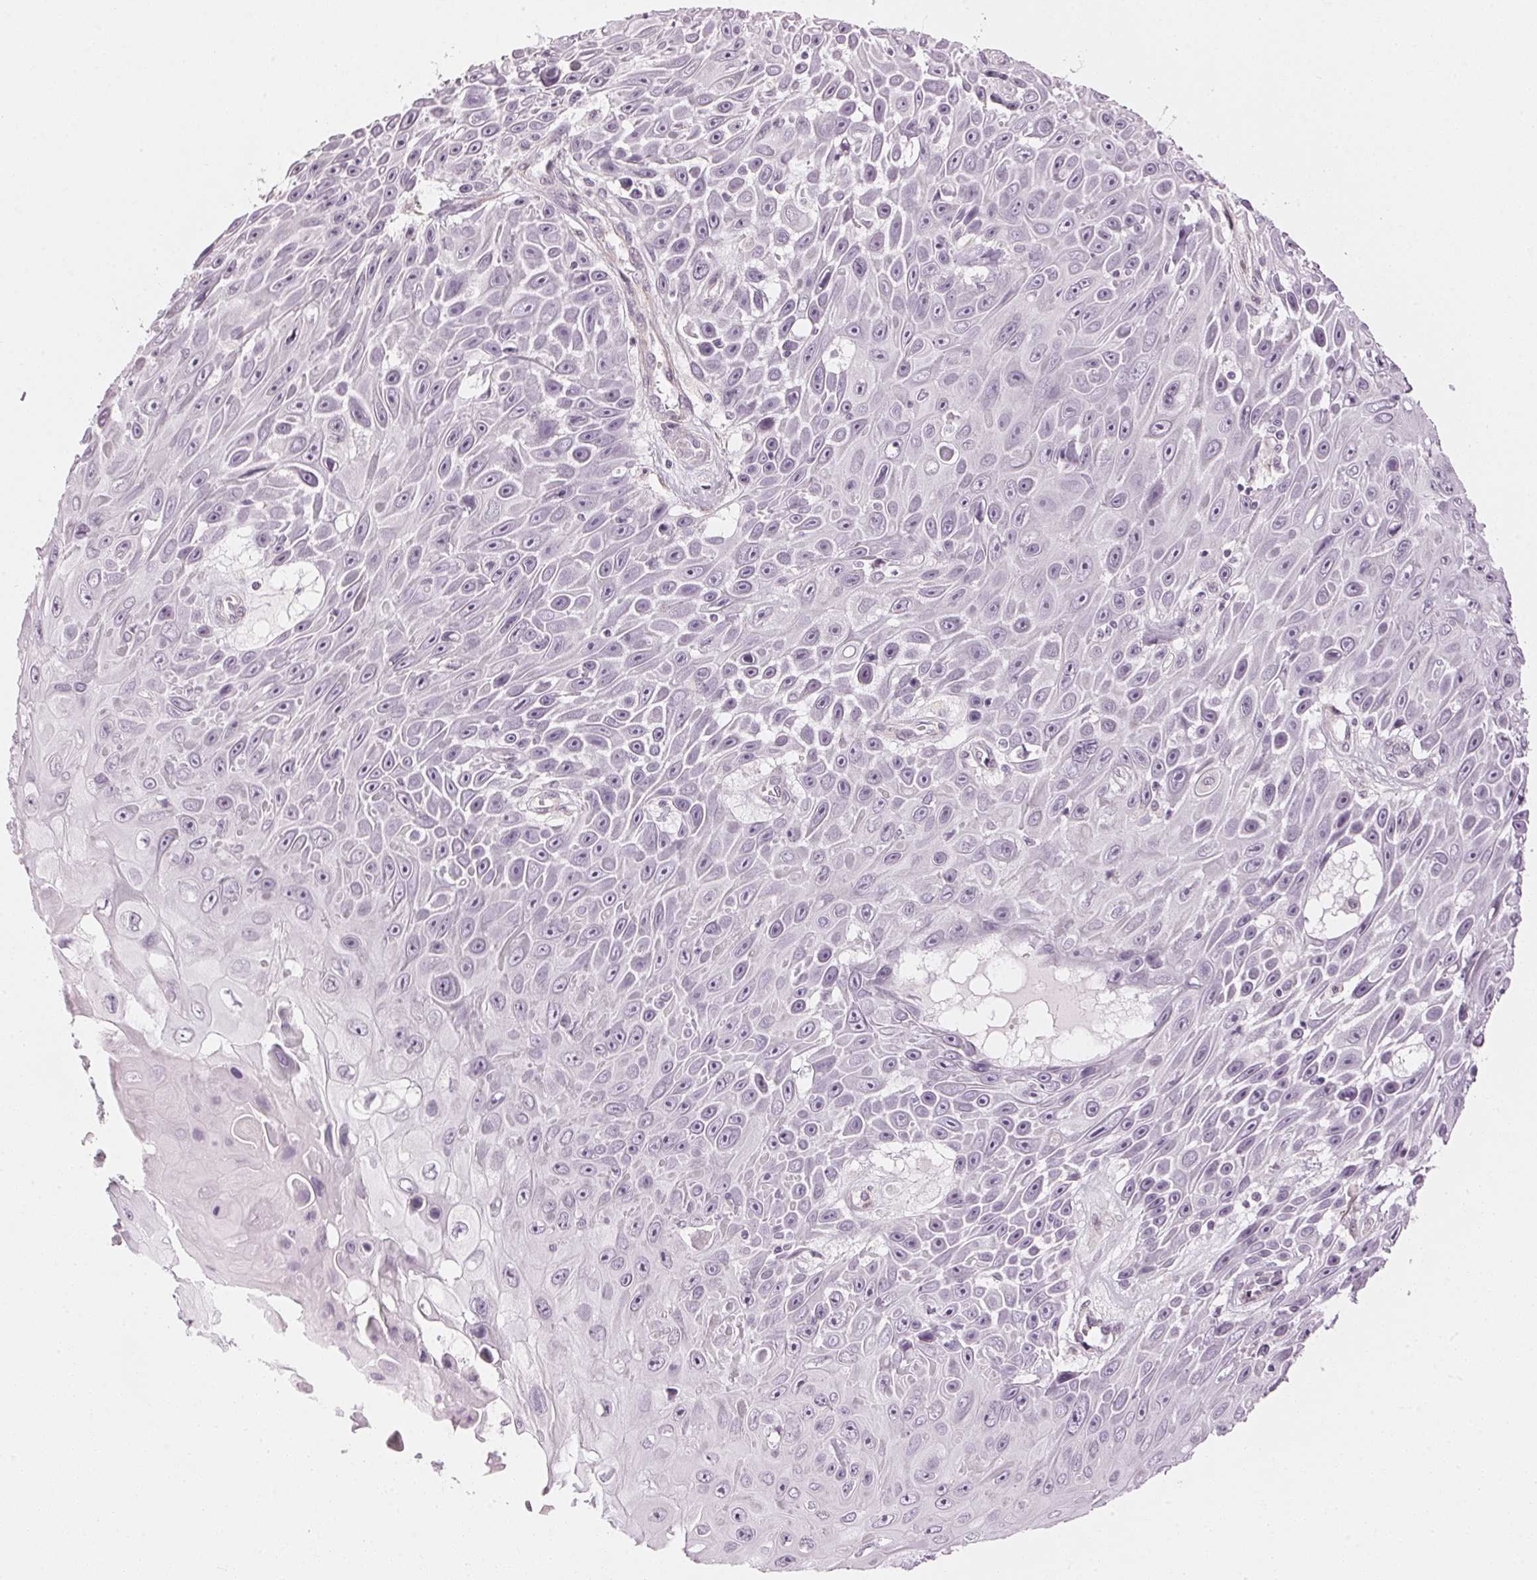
{"staining": {"intensity": "negative", "quantity": "none", "location": "none"}, "tissue": "skin cancer", "cell_type": "Tumor cells", "image_type": "cancer", "snomed": [{"axis": "morphology", "description": "Squamous cell carcinoma, NOS"}, {"axis": "topography", "description": "Skin"}], "caption": "Immunohistochemistry (IHC) of skin cancer shows no staining in tumor cells.", "gene": "APLP1", "patient": {"sex": "male", "age": 82}}